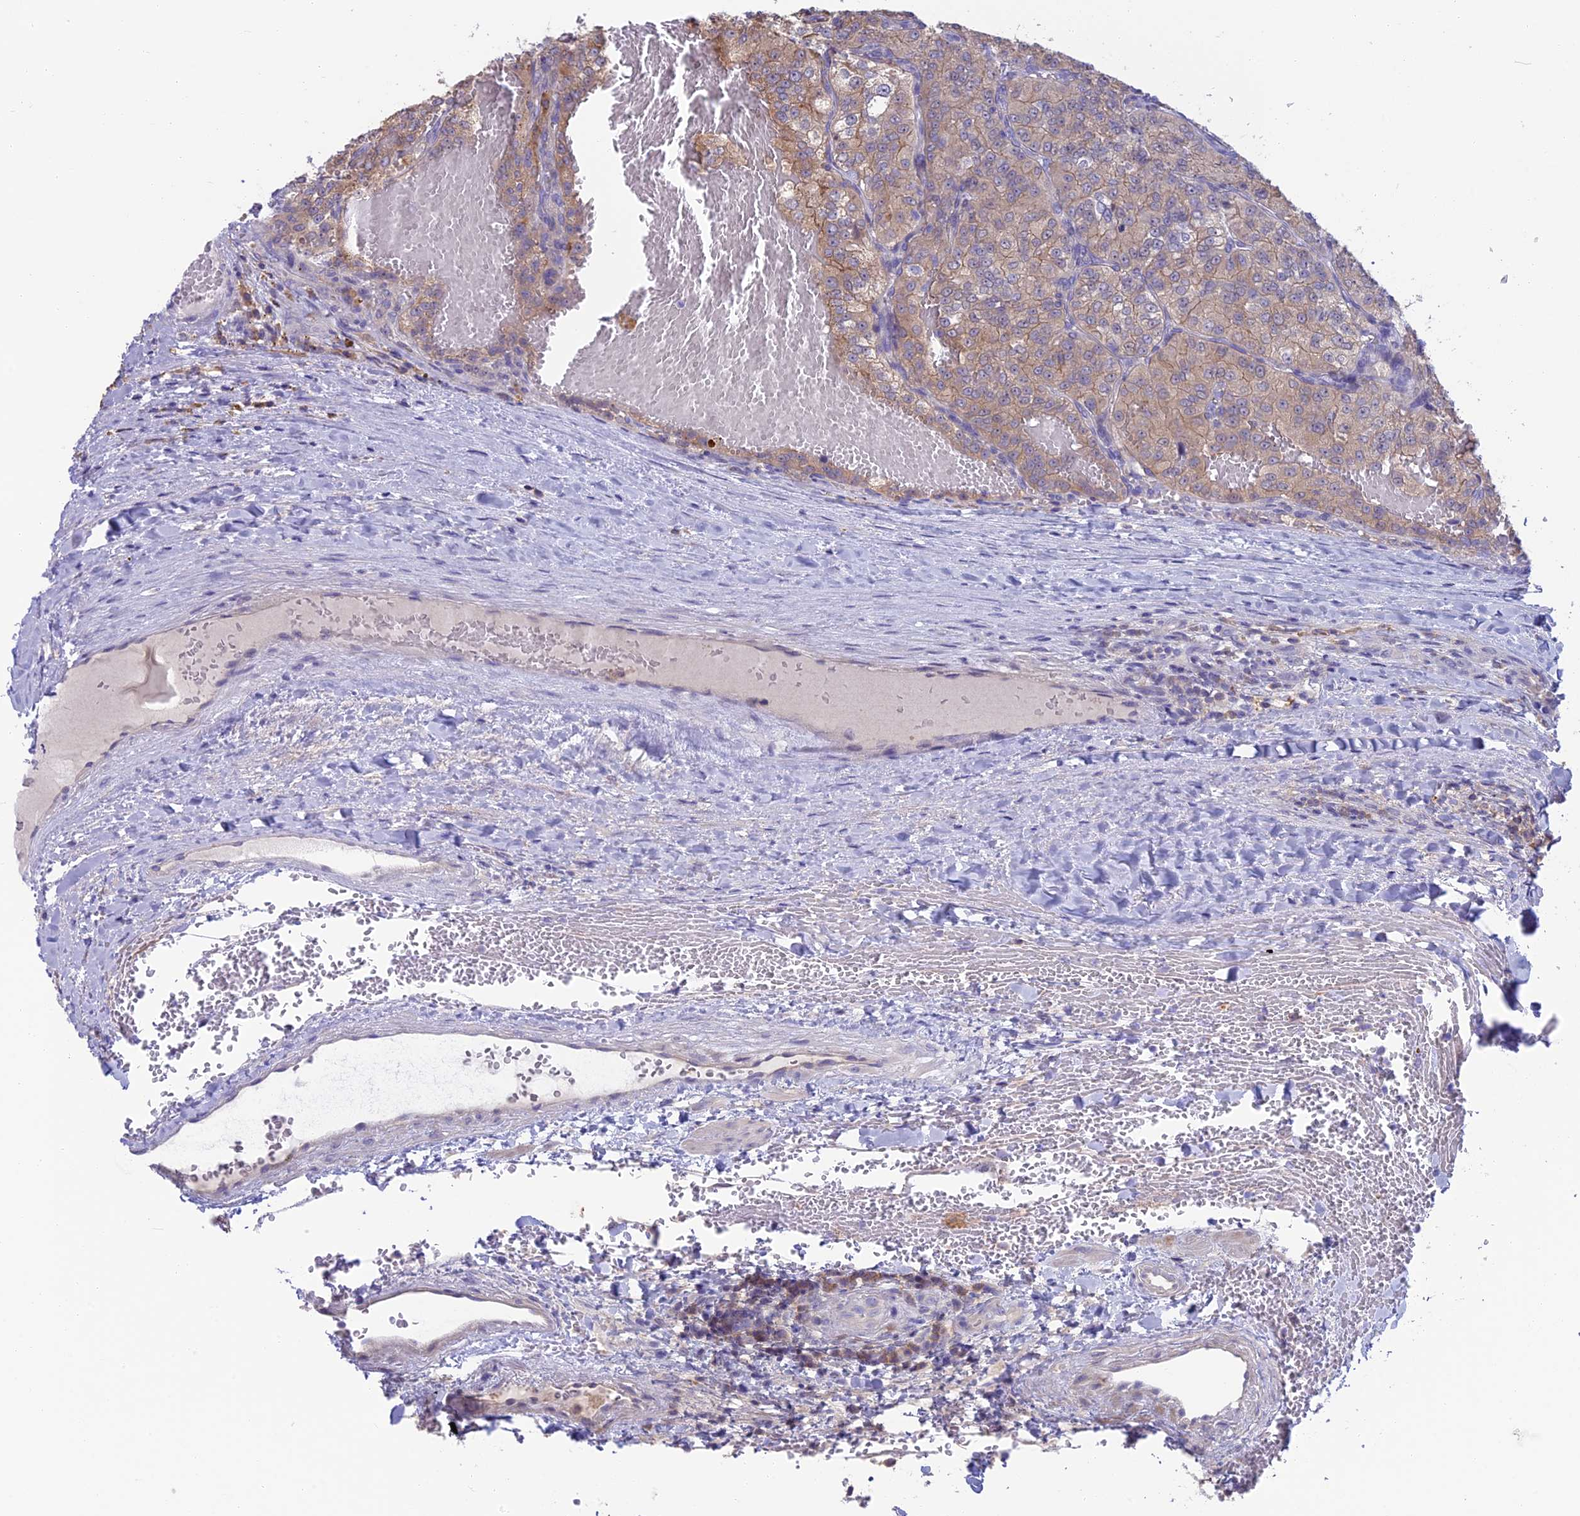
{"staining": {"intensity": "weak", "quantity": ">75%", "location": "cytoplasmic/membranous"}, "tissue": "renal cancer", "cell_type": "Tumor cells", "image_type": "cancer", "snomed": [{"axis": "morphology", "description": "Adenocarcinoma, NOS"}, {"axis": "topography", "description": "Kidney"}], "caption": "The photomicrograph demonstrates staining of renal adenocarcinoma, revealing weak cytoplasmic/membranous protein positivity (brown color) within tumor cells.", "gene": "SNAP91", "patient": {"sex": "female", "age": 63}}